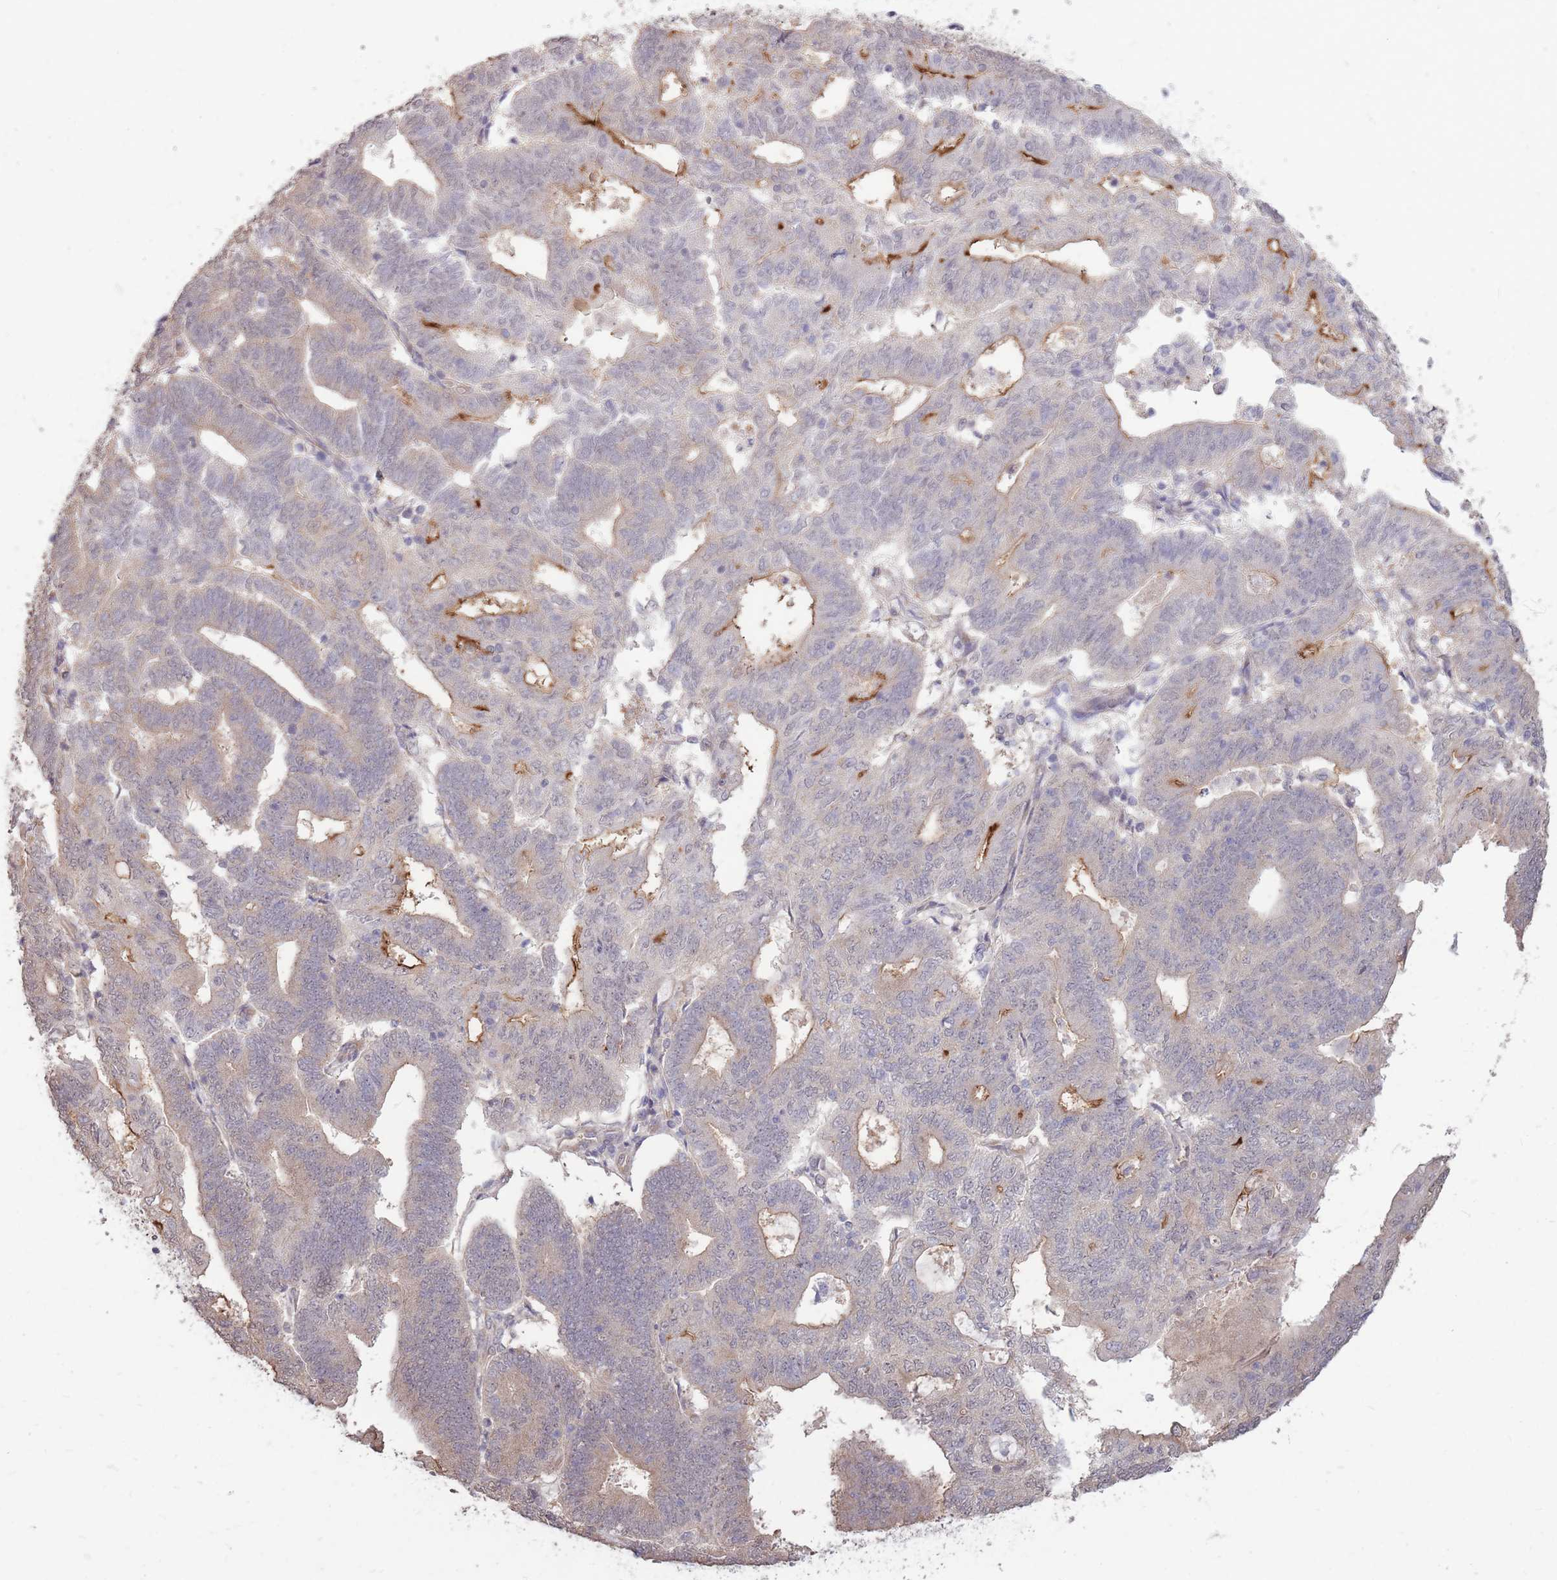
{"staining": {"intensity": "weak", "quantity": "<25%", "location": "cytoplasmic/membranous"}, "tissue": "endometrial cancer", "cell_type": "Tumor cells", "image_type": "cancer", "snomed": [{"axis": "morphology", "description": "Adenocarcinoma, NOS"}, {"axis": "topography", "description": "Endometrium"}], "caption": "Immunohistochemical staining of endometrial adenocarcinoma exhibits no significant positivity in tumor cells. (DAB IHC with hematoxylin counter stain).", "gene": "DYNC1LI2", "patient": {"sex": "female", "age": 70}}